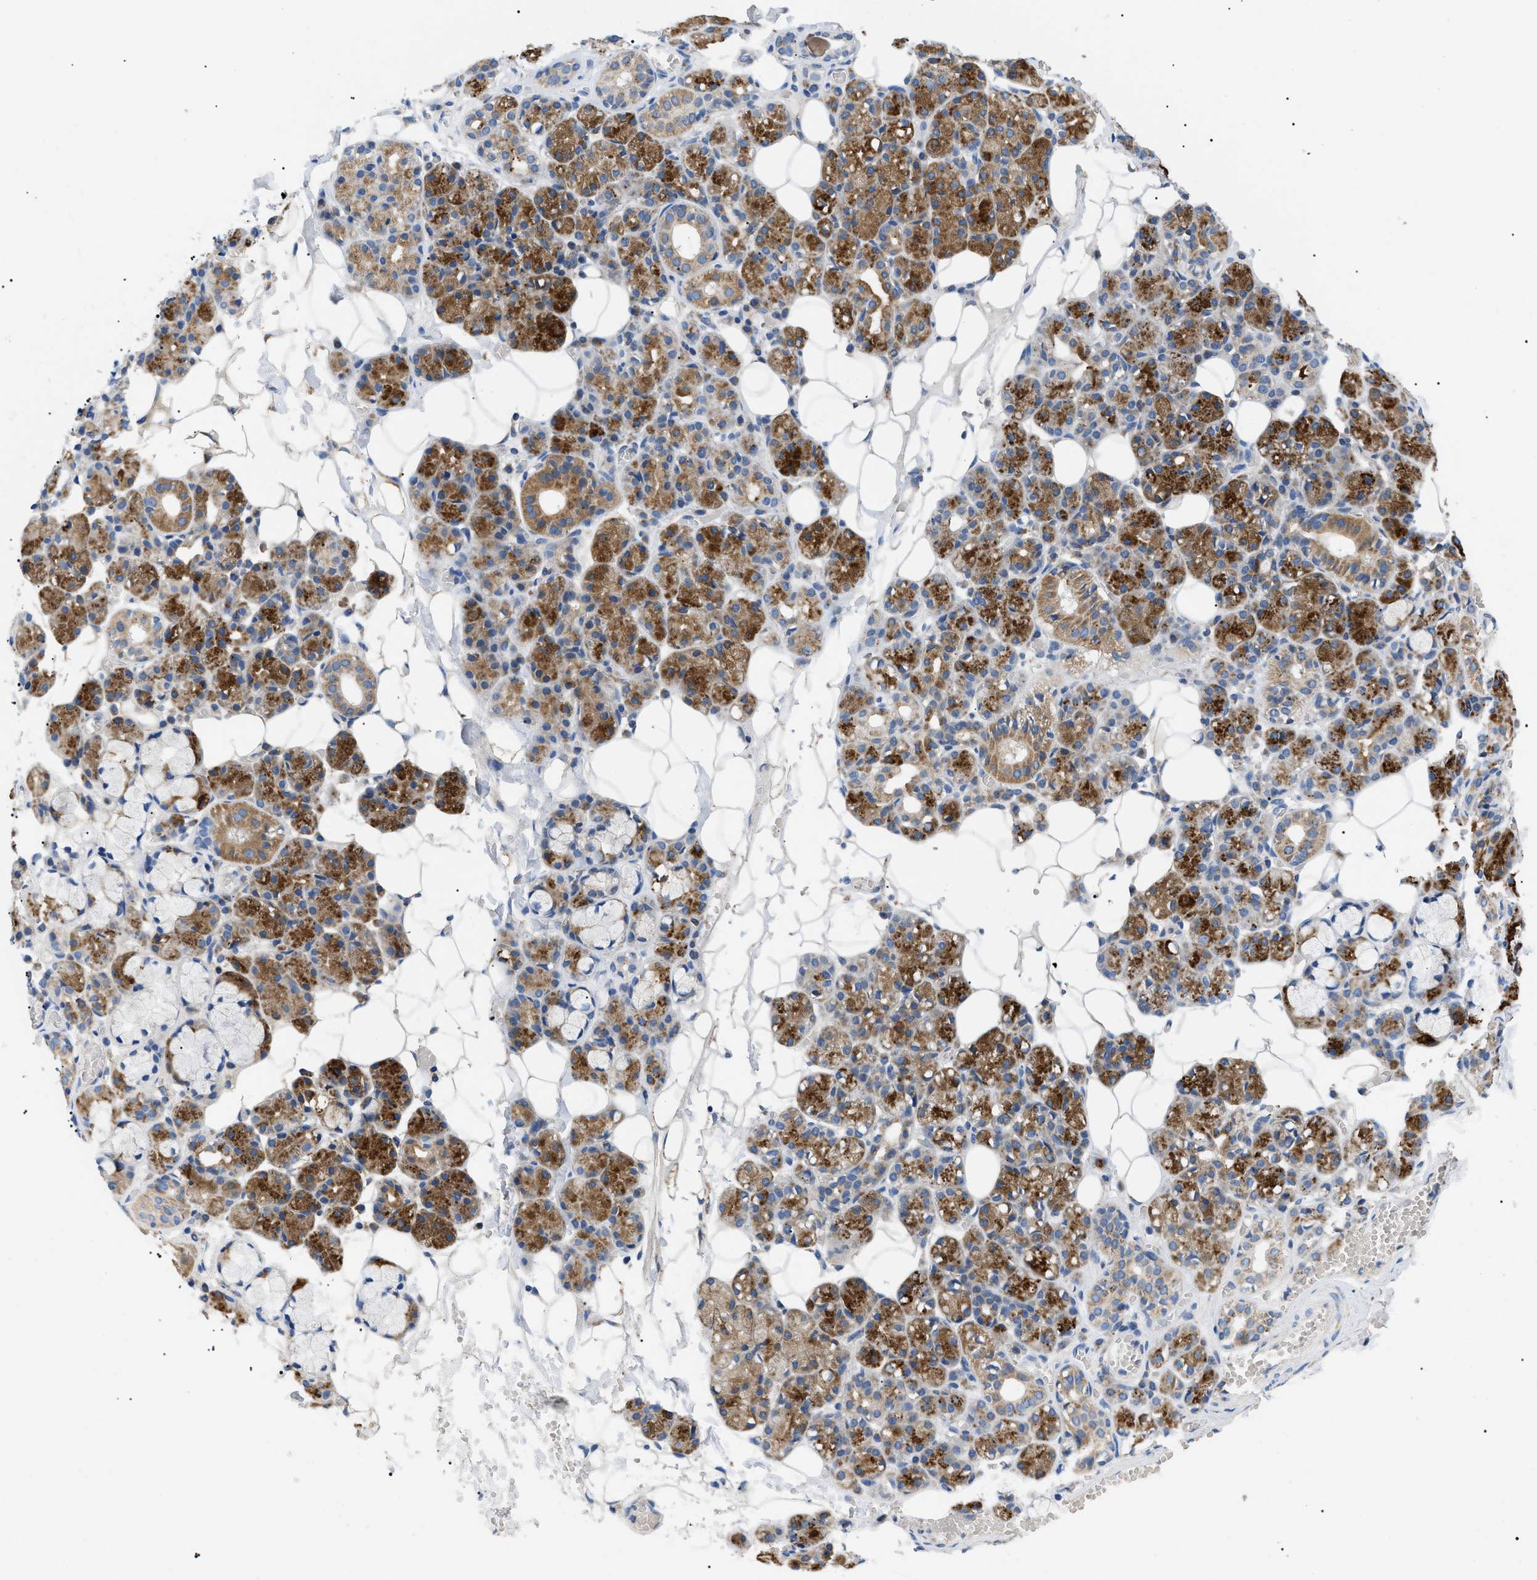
{"staining": {"intensity": "strong", "quantity": "25%-75%", "location": "cytoplasmic/membranous"}, "tissue": "salivary gland", "cell_type": "Glandular cells", "image_type": "normal", "snomed": [{"axis": "morphology", "description": "Normal tissue, NOS"}, {"axis": "topography", "description": "Salivary gland"}], "caption": "High-power microscopy captured an immunohistochemistry image of benign salivary gland, revealing strong cytoplasmic/membranous staining in about 25%-75% of glandular cells. (DAB (3,3'-diaminobenzidine) = brown stain, brightfield microscopy at high magnification).", "gene": "TOMM6", "patient": {"sex": "male", "age": 63}}